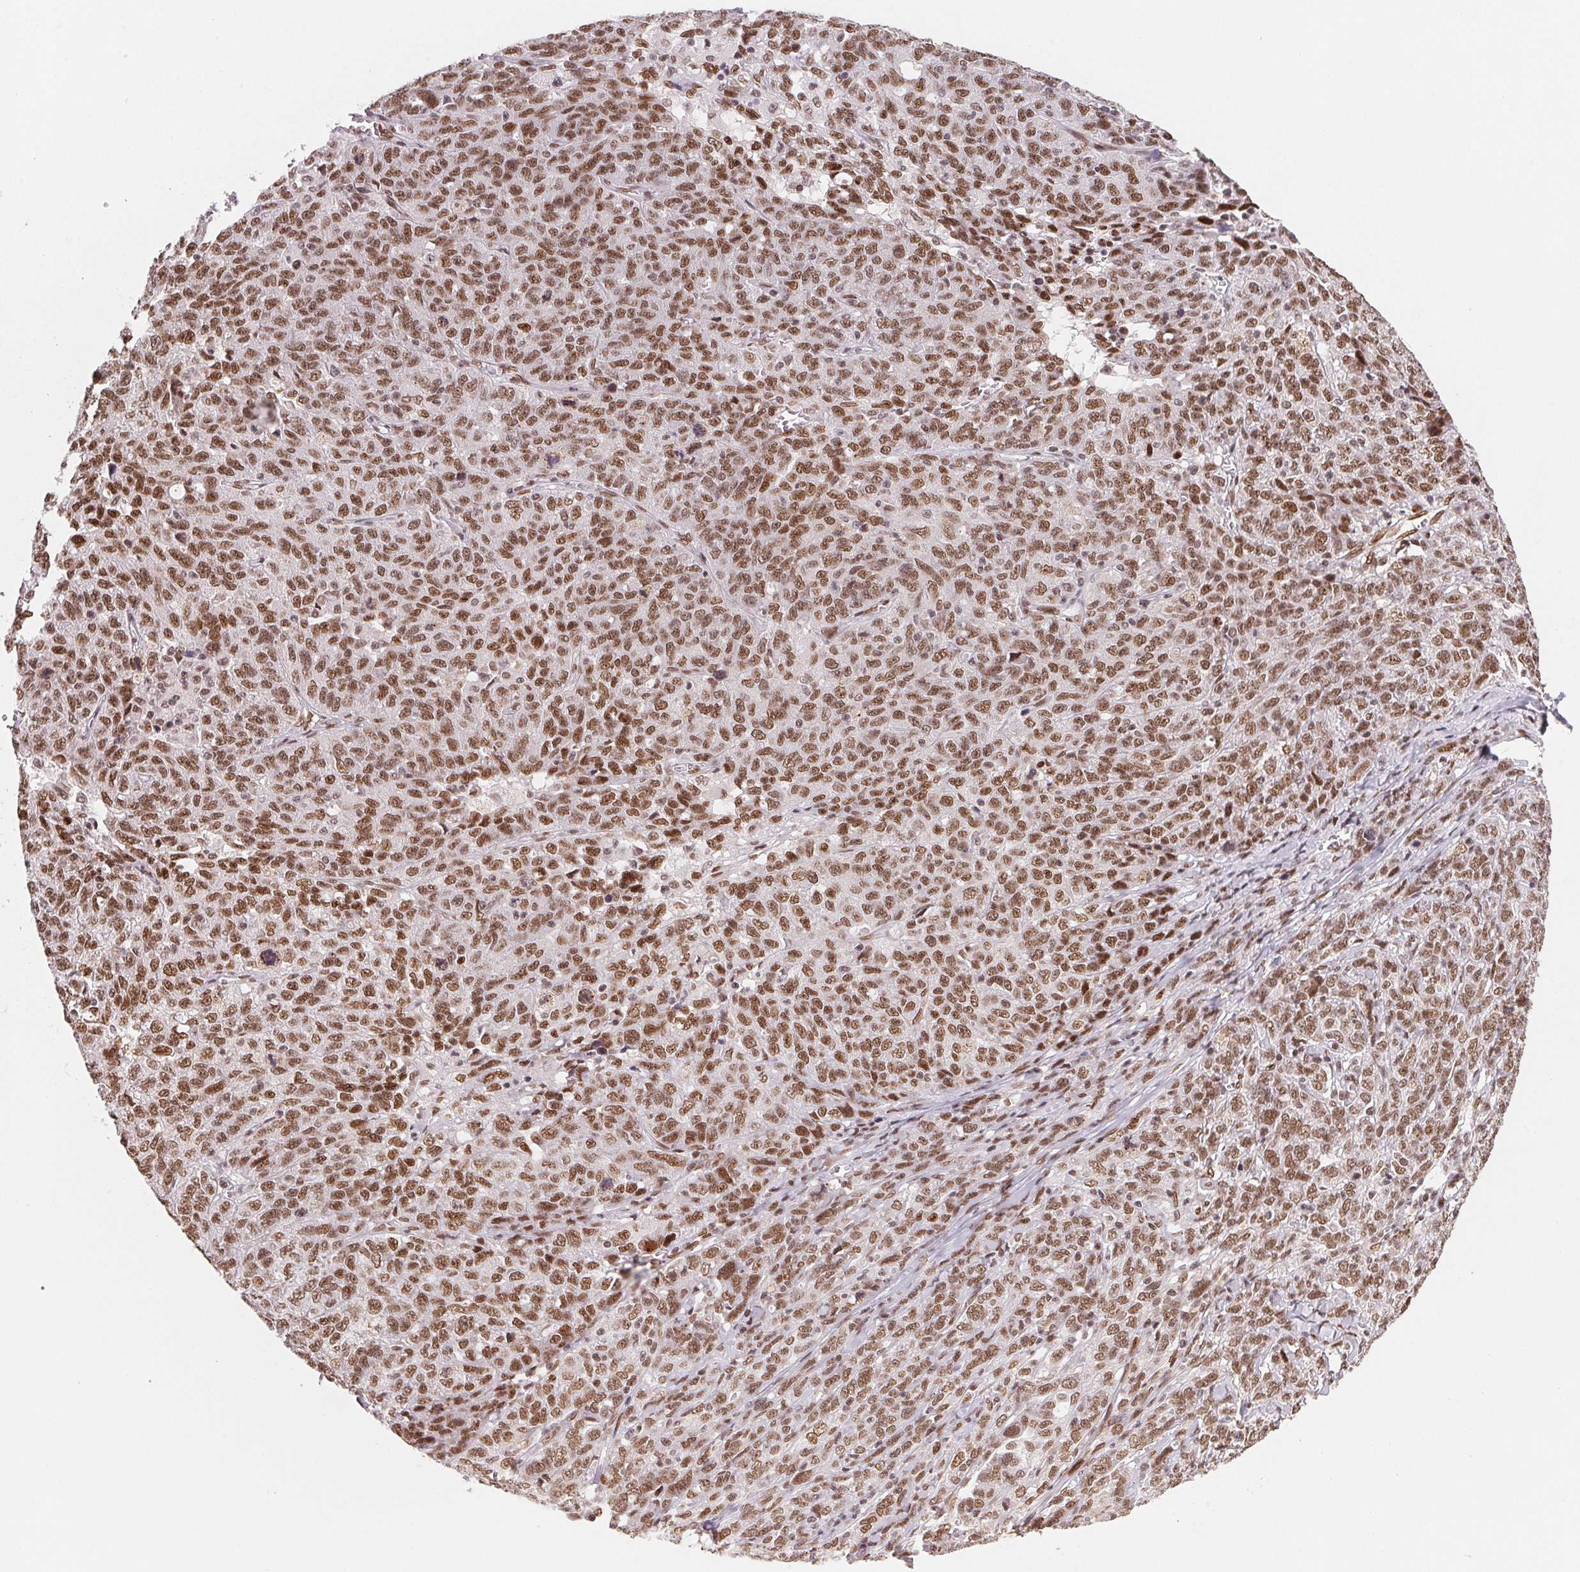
{"staining": {"intensity": "moderate", "quantity": ">75%", "location": "nuclear"}, "tissue": "ovarian cancer", "cell_type": "Tumor cells", "image_type": "cancer", "snomed": [{"axis": "morphology", "description": "Cystadenocarcinoma, serous, NOS"}, {"axis": "topography", "description": "Ovary"}], "caption": "Ovarian cancer (serous cystadenocarcinoma) was stained to show a protein in brown. There is medium levels of moderate nuclear positivity in approximately >75% of tumor cells.", "gene": "SAP30BP", "patient": {"sex": "female", "age": 71}}